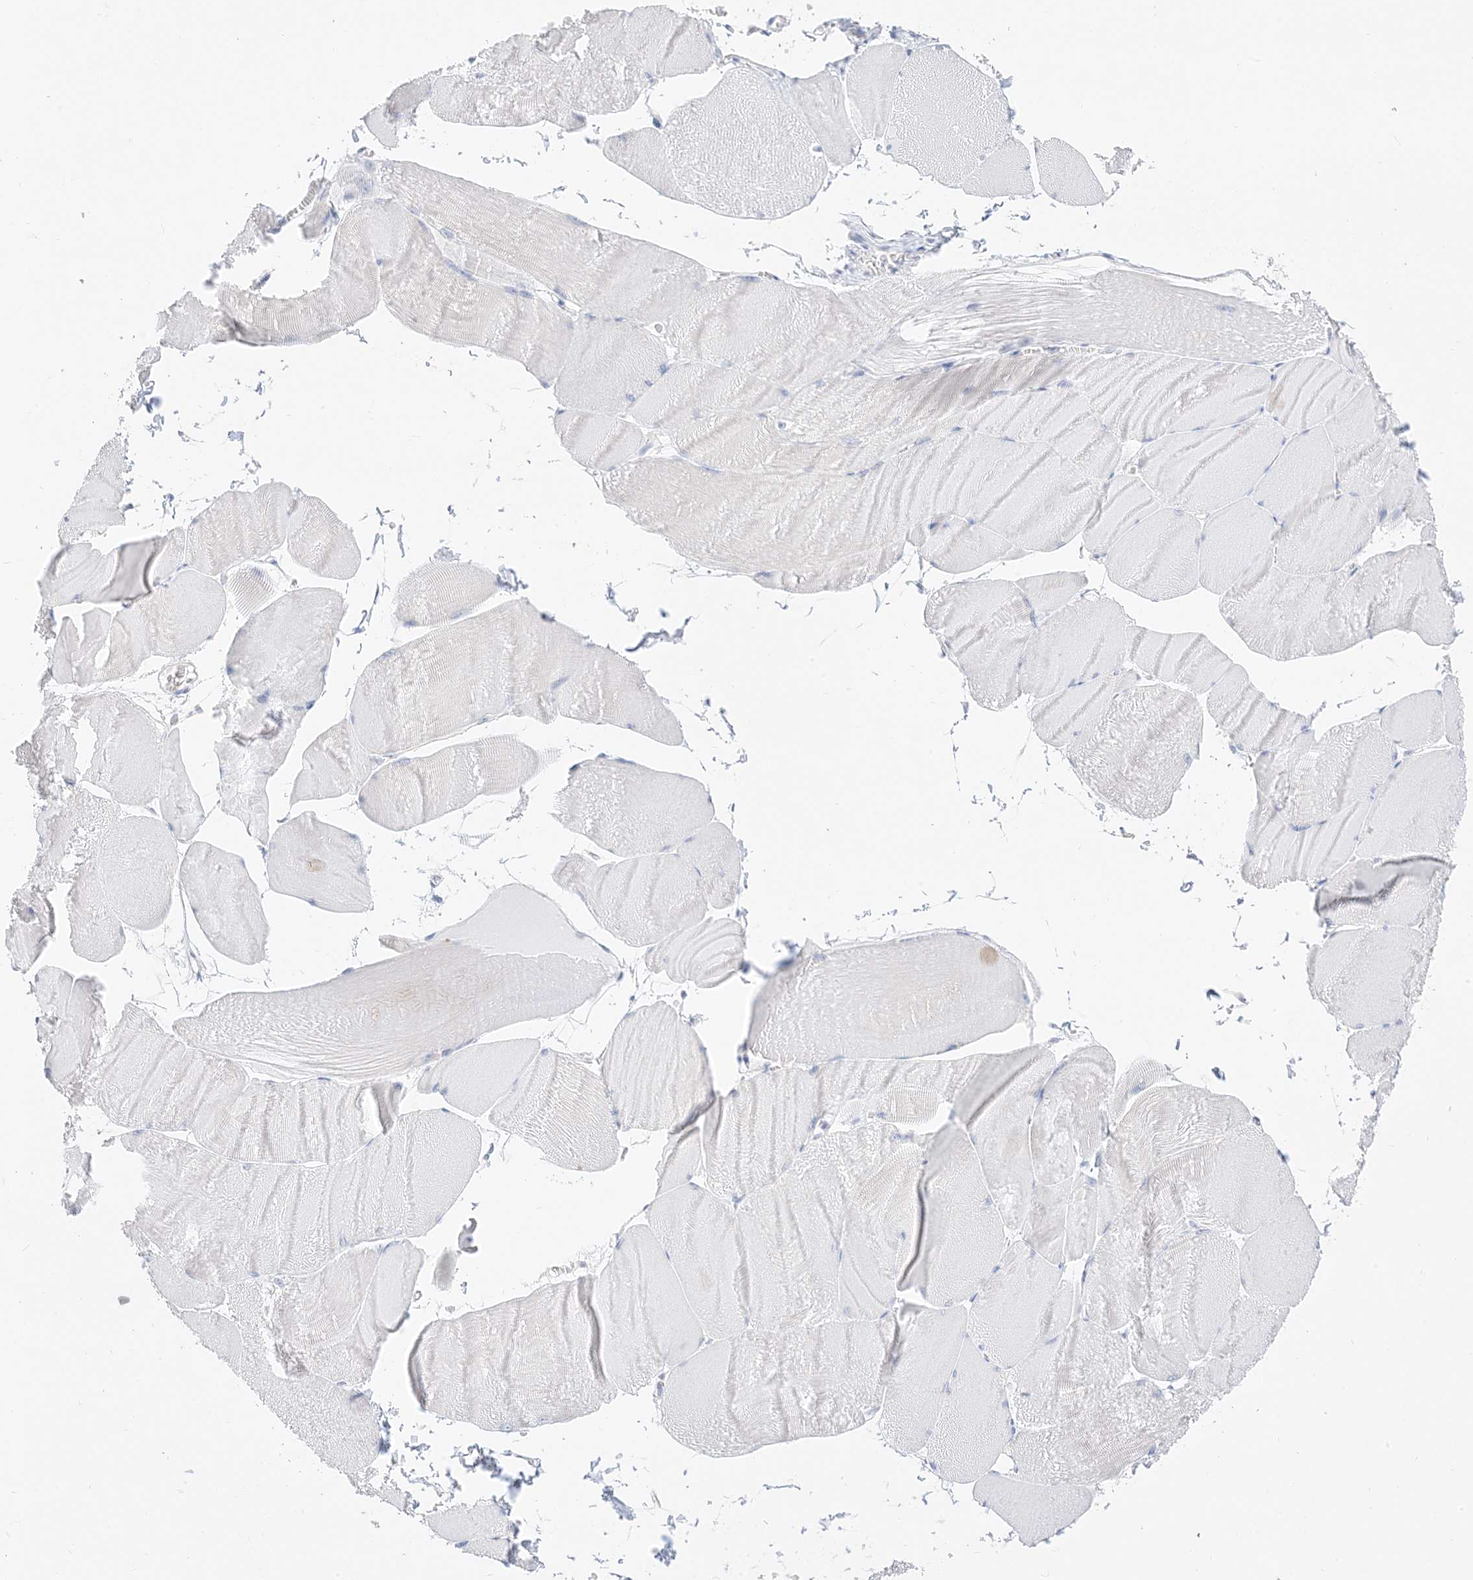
{"staining": {"intensity": "negative", "quantity": "none", "location": "none"}, "tissue": "skeletal muscle", "cell_type": "Myocytes", "image_type": "normal", "snomed": [{"axis": "morphology", "description": "Normal tissue, NOS"}, {"axis": "morphology", "description": "Basal cell carcinoma"}, {"axis": "topography", "description": "Skeletal muscle"}], "caption": "Immunohistochemical staining of unremarkable skeletal muscle shows no significant expression in myocytes. (DAB IHC, high magnification).", "gene": "MUC17", "patient": {"sex": "female", "age": 64}}